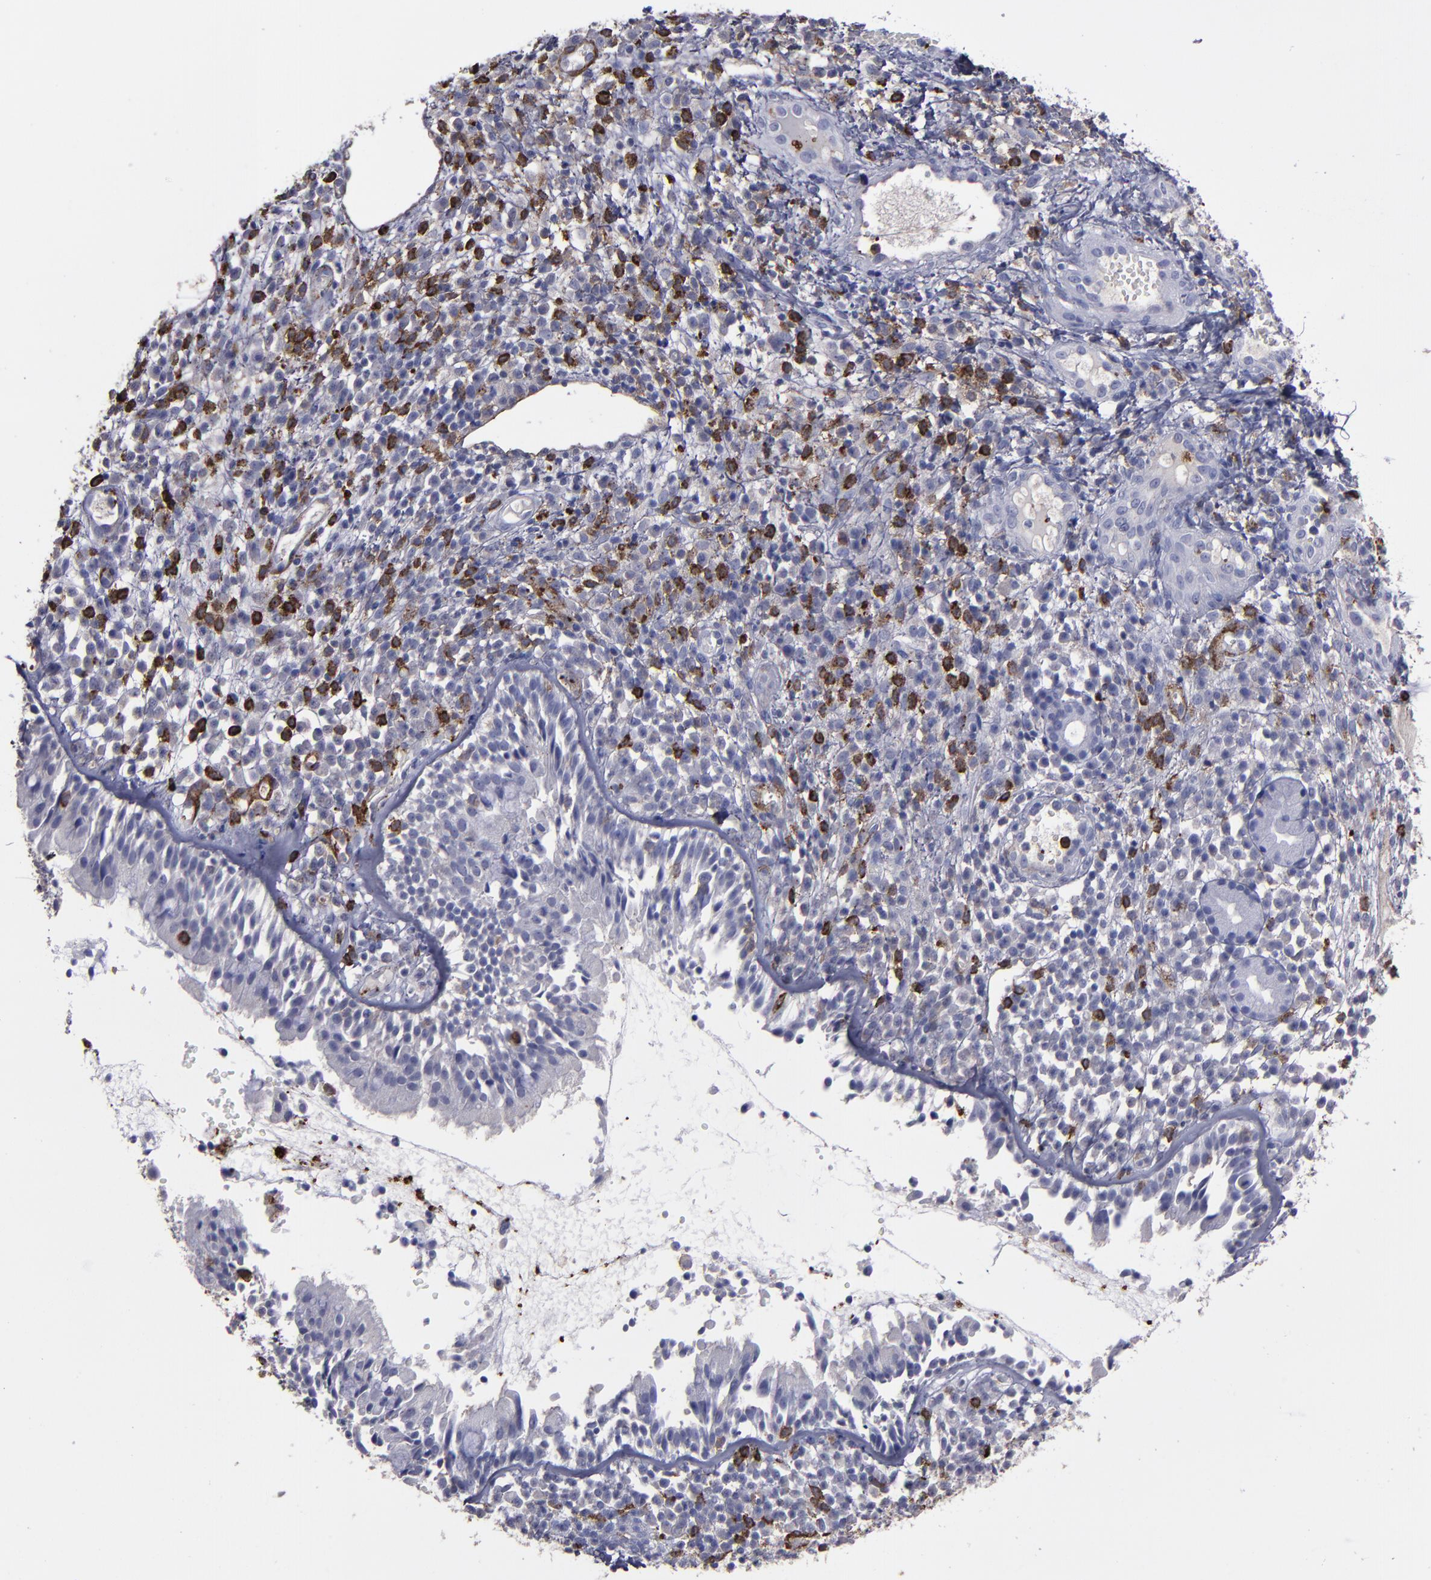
{"staining": {"intensity": "negative", "quantity": "none", "location": "none"}, "tissue": "nasopharynx", "cell_type": "Respiratory epithelial cells", "image_type": "normal", "snomed": [{"axis": "morphology", "description": "Normal tissue, NOS"}, {"axis": "morphology", "description": "Inflammation, NOS"}, {"axis": "morphology", "description": "Malignant melanoma, Metastatic site"}, {"axis": "topography", "description": "Nasopharynx"}], "caption": "Protein analysis of normal nasopharynx reveals no significant staining in respiratory epithelial cells. Nuclei are stained in blue.", "gene": "CD36", "patient": {"sex": "female", "age": 55}}